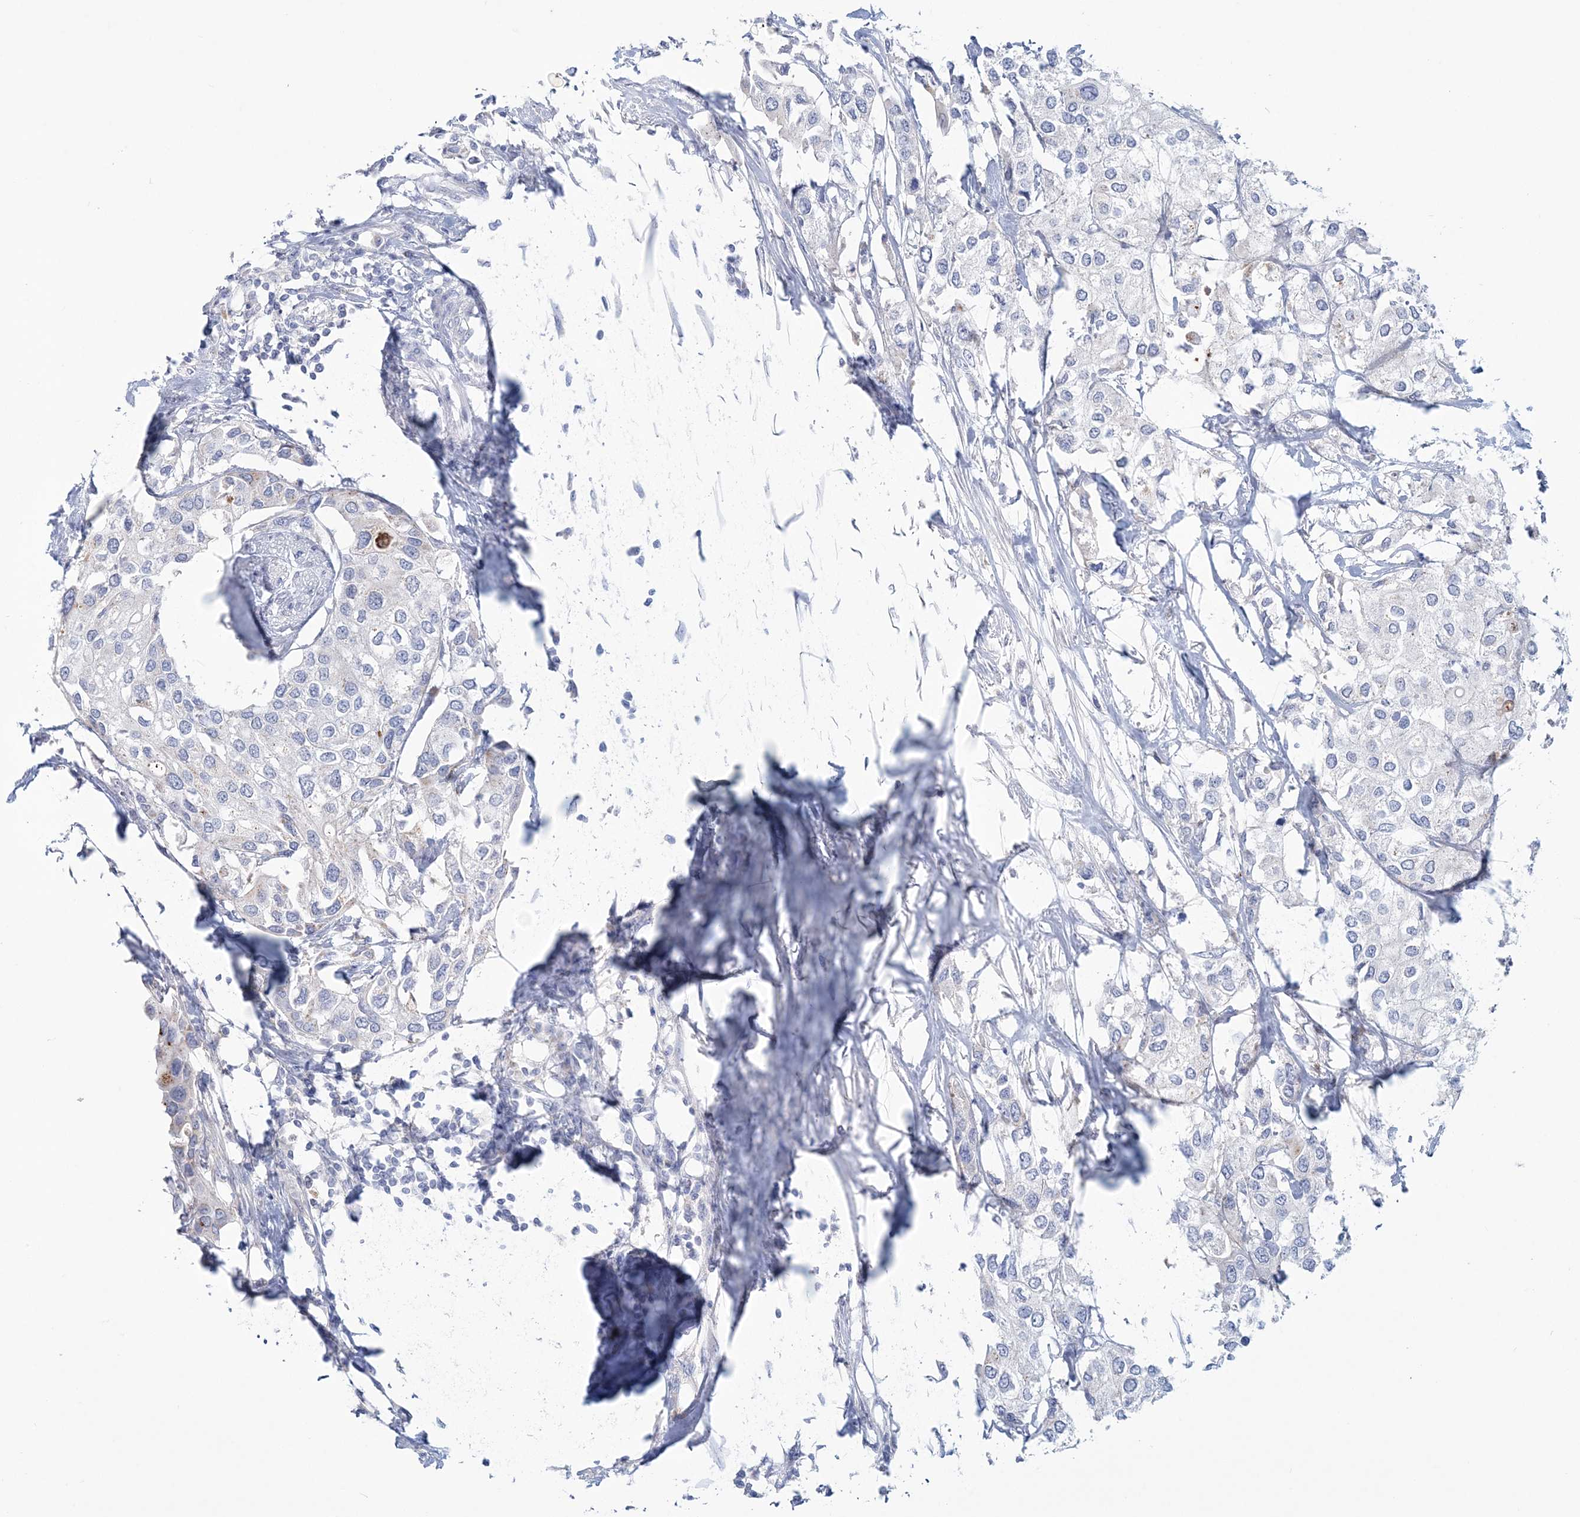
{"staining": {"intensity": "negative", "quantity": "none", "location": "none"}, "tissue": "urothelial cancer", "cell_type": "Tumor cells", "image_type": "cancer", "snomed": [{"axis": "morphology", "description": "Urothelial carcinoma, High grade"}, {"axis": "topography", "description": "Urinary bladder"}], "caption": "A photomicrograph of high-grade urothelial carcinoma stained for a protein reveals no brown staining in tumor cells.", "gene": "ADGB", "patient": {"sex": "male", "age": 64}}